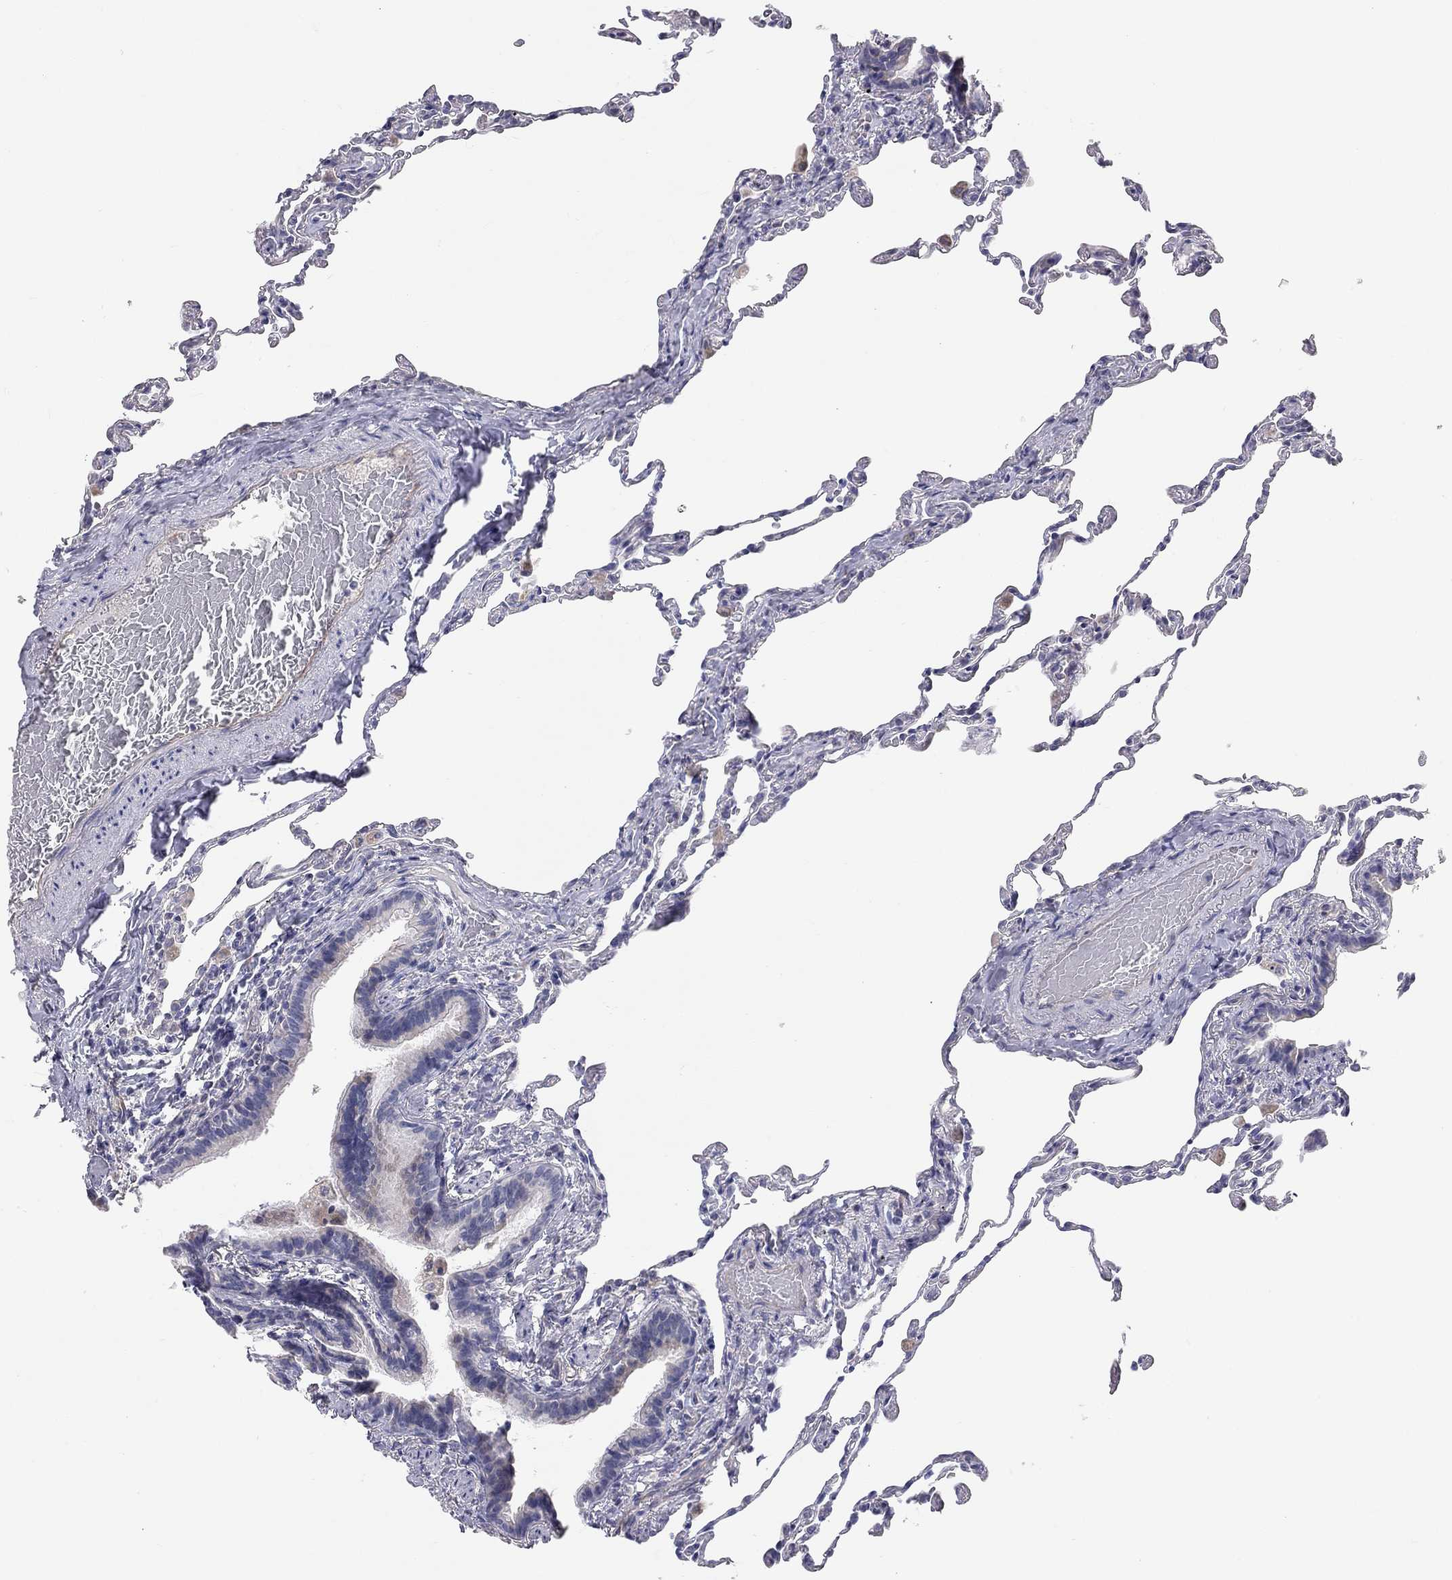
{"staining": {"intensity": "negative", "quantity": "none", "location": "none"}, "tissue": "lung", "cell_type": "Alveolar cells", "image_type": "normal", "snomed": [{"axis": "morphology", "description": "Normal tissue, NOS"}, {"axis": "topography", "description": "Lung"}], "caption": "Alveolar cells show no significant staining in normal lung.", "gene": "GPRC5B", "patient": {"sex": "female", "age": 57}}